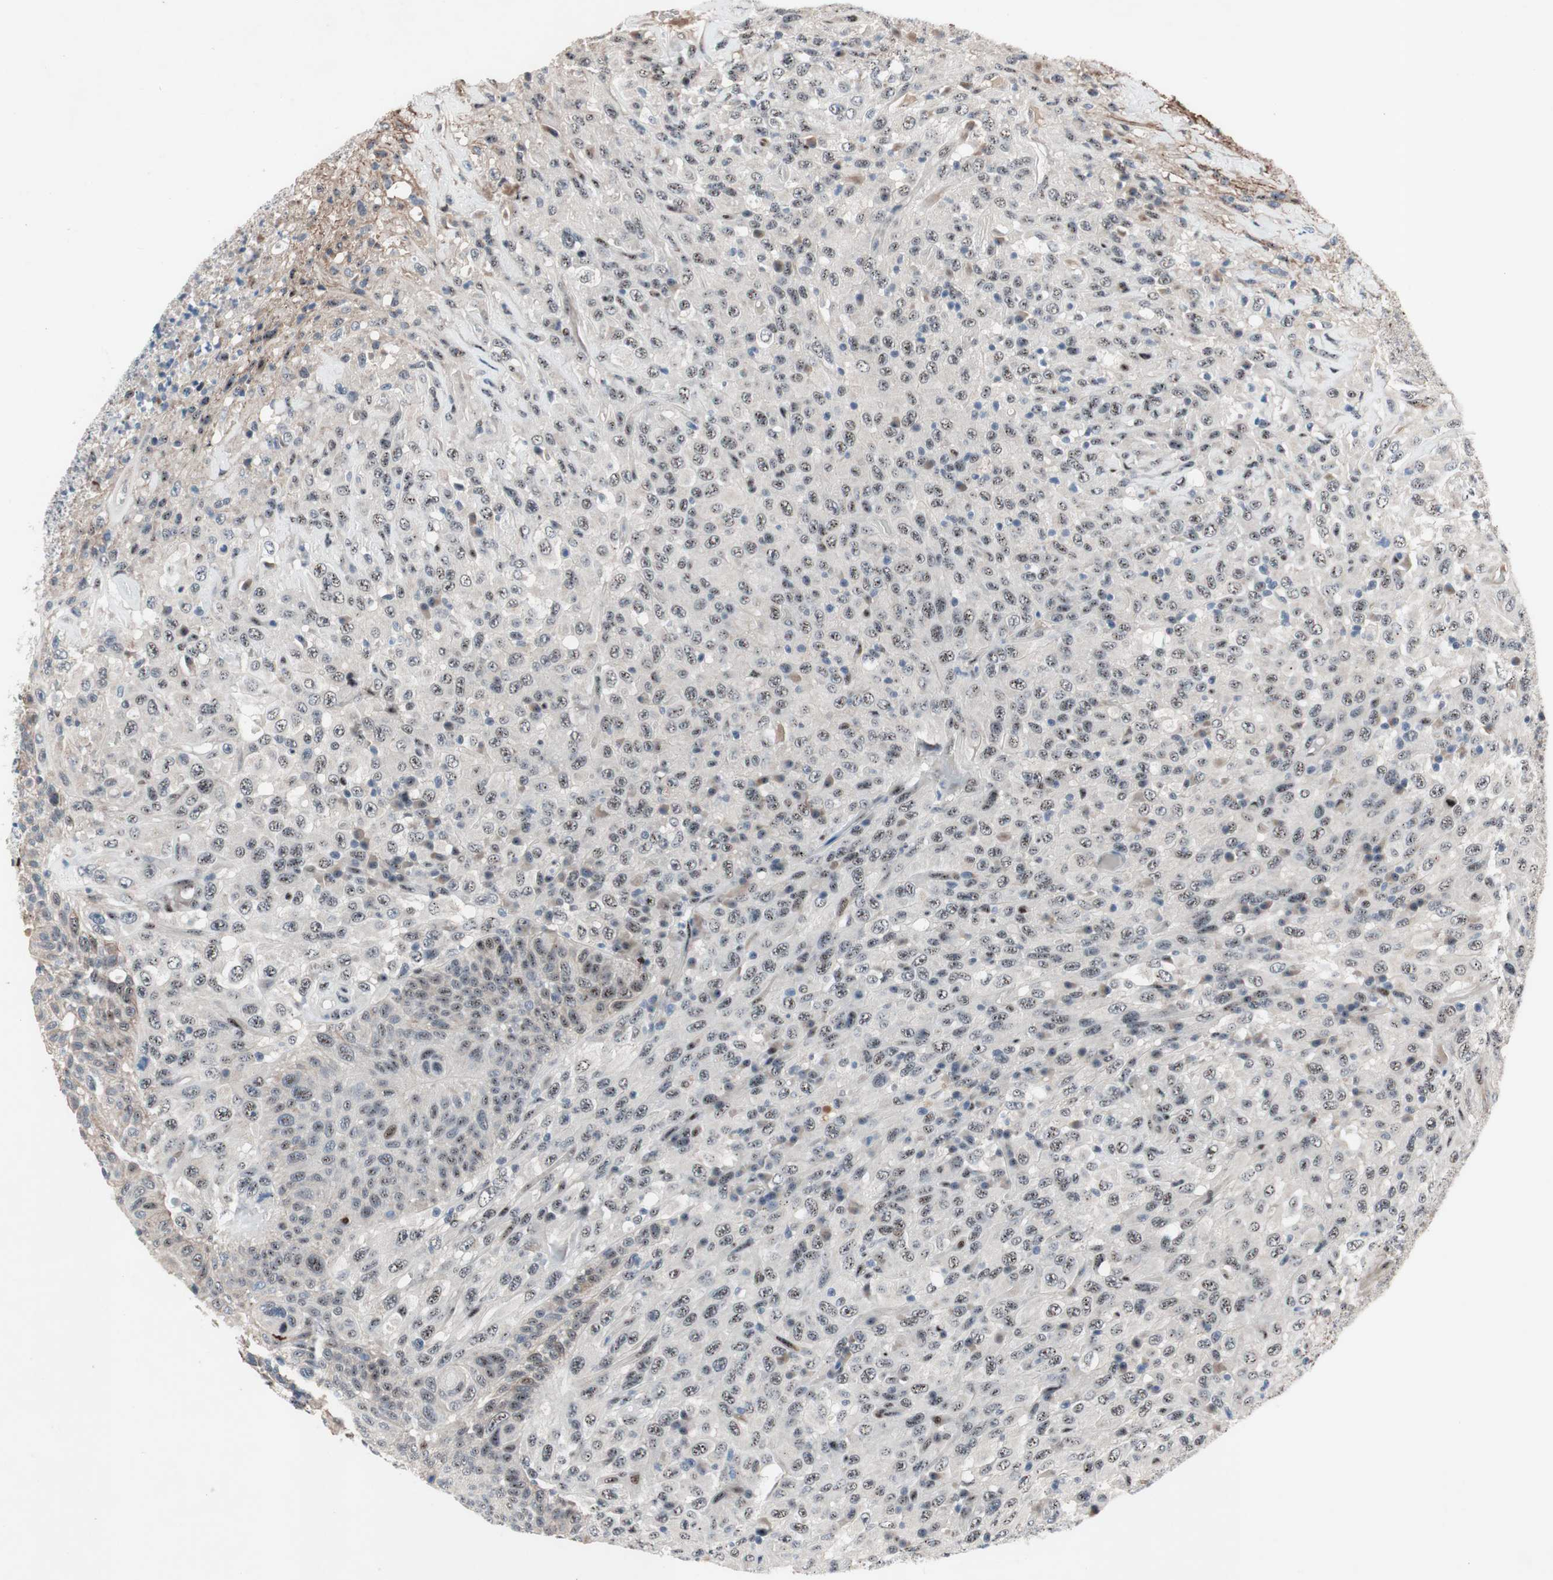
{"staining": {"intensity": "weak", "quantity": "25%-75%", "location": "nuclear"}, "tissue": "urothelial cancer", "cell_type": "Tumor cells", "image_type": "cancer", "snomed": [{"axis": "morphology", "description": "Urothelial carcinoma, High grade"}, {"axis": "topography", "description": "Urinary bladder"}], "caption": "A low amount of weak nuclear staining is present in about 25%-75% of tumor cells in urothelial carcinoma (high-grade) tissue. (DAB (3,3'-diaminobenzidine) IHC, brown staining for protein, blue staining for nuclei).", "gene": "SOX7", "patient": {"sex": "male", "age": 66}}